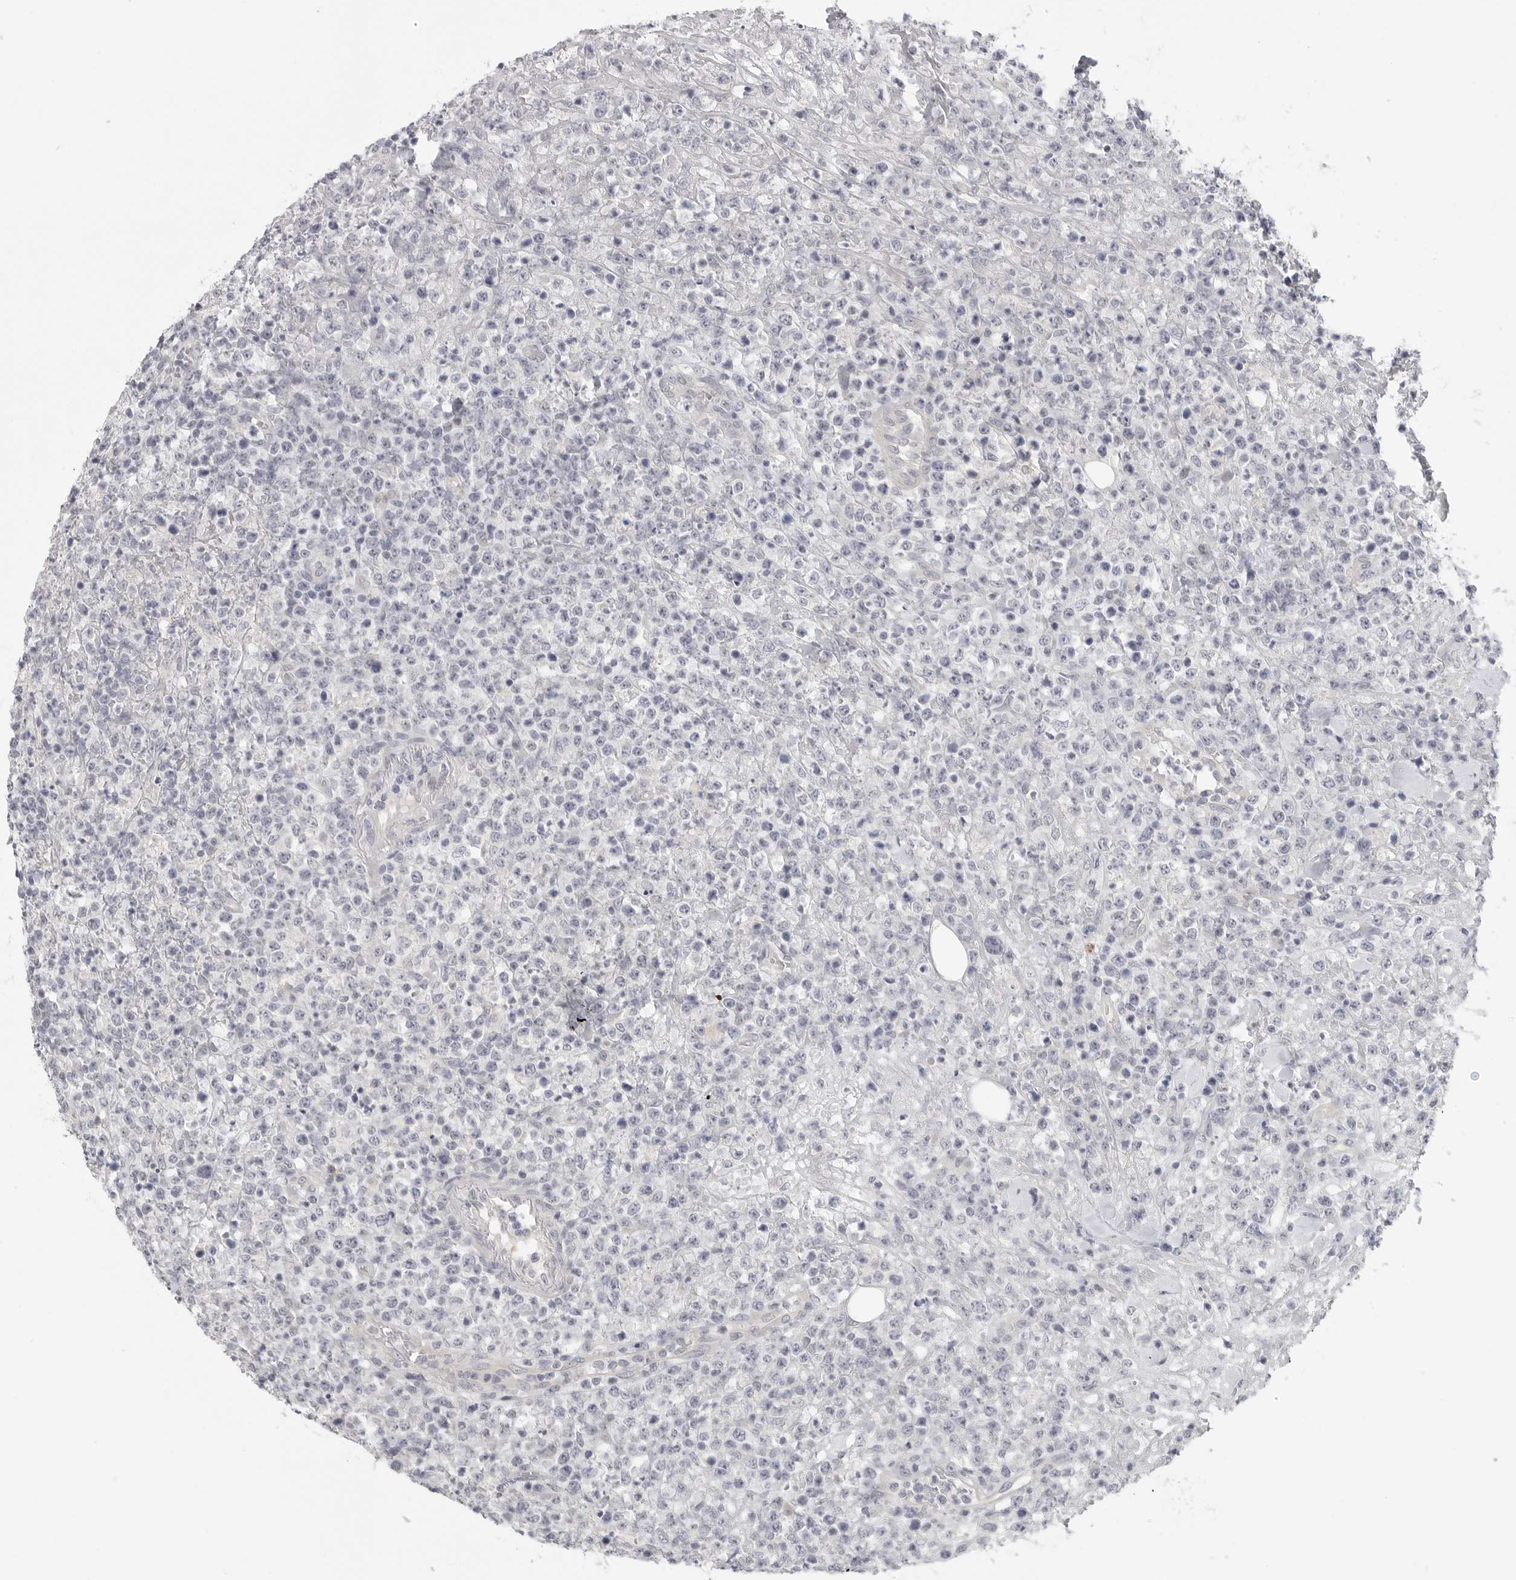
{"staining": {"intensity": "negative", "quantity": "none", "location": "none"}, "tissue": "lymphoma", "cell_type": "Tumor cells", "image_type": "cancer", "snomed": [{"axis": "morphology", "description": "Malignant lymphoma, non-Hodgkin's type, High grade"}, {"axis": "topography", "description": "Colon"}], "caption": "Immunohistochemistry (IHC) image of lymphoma stained for a protein (brown), which shows no staining in tumor cells.", "gene": "HMGCS2", "patient": {"sex": "female", "age": 53}}